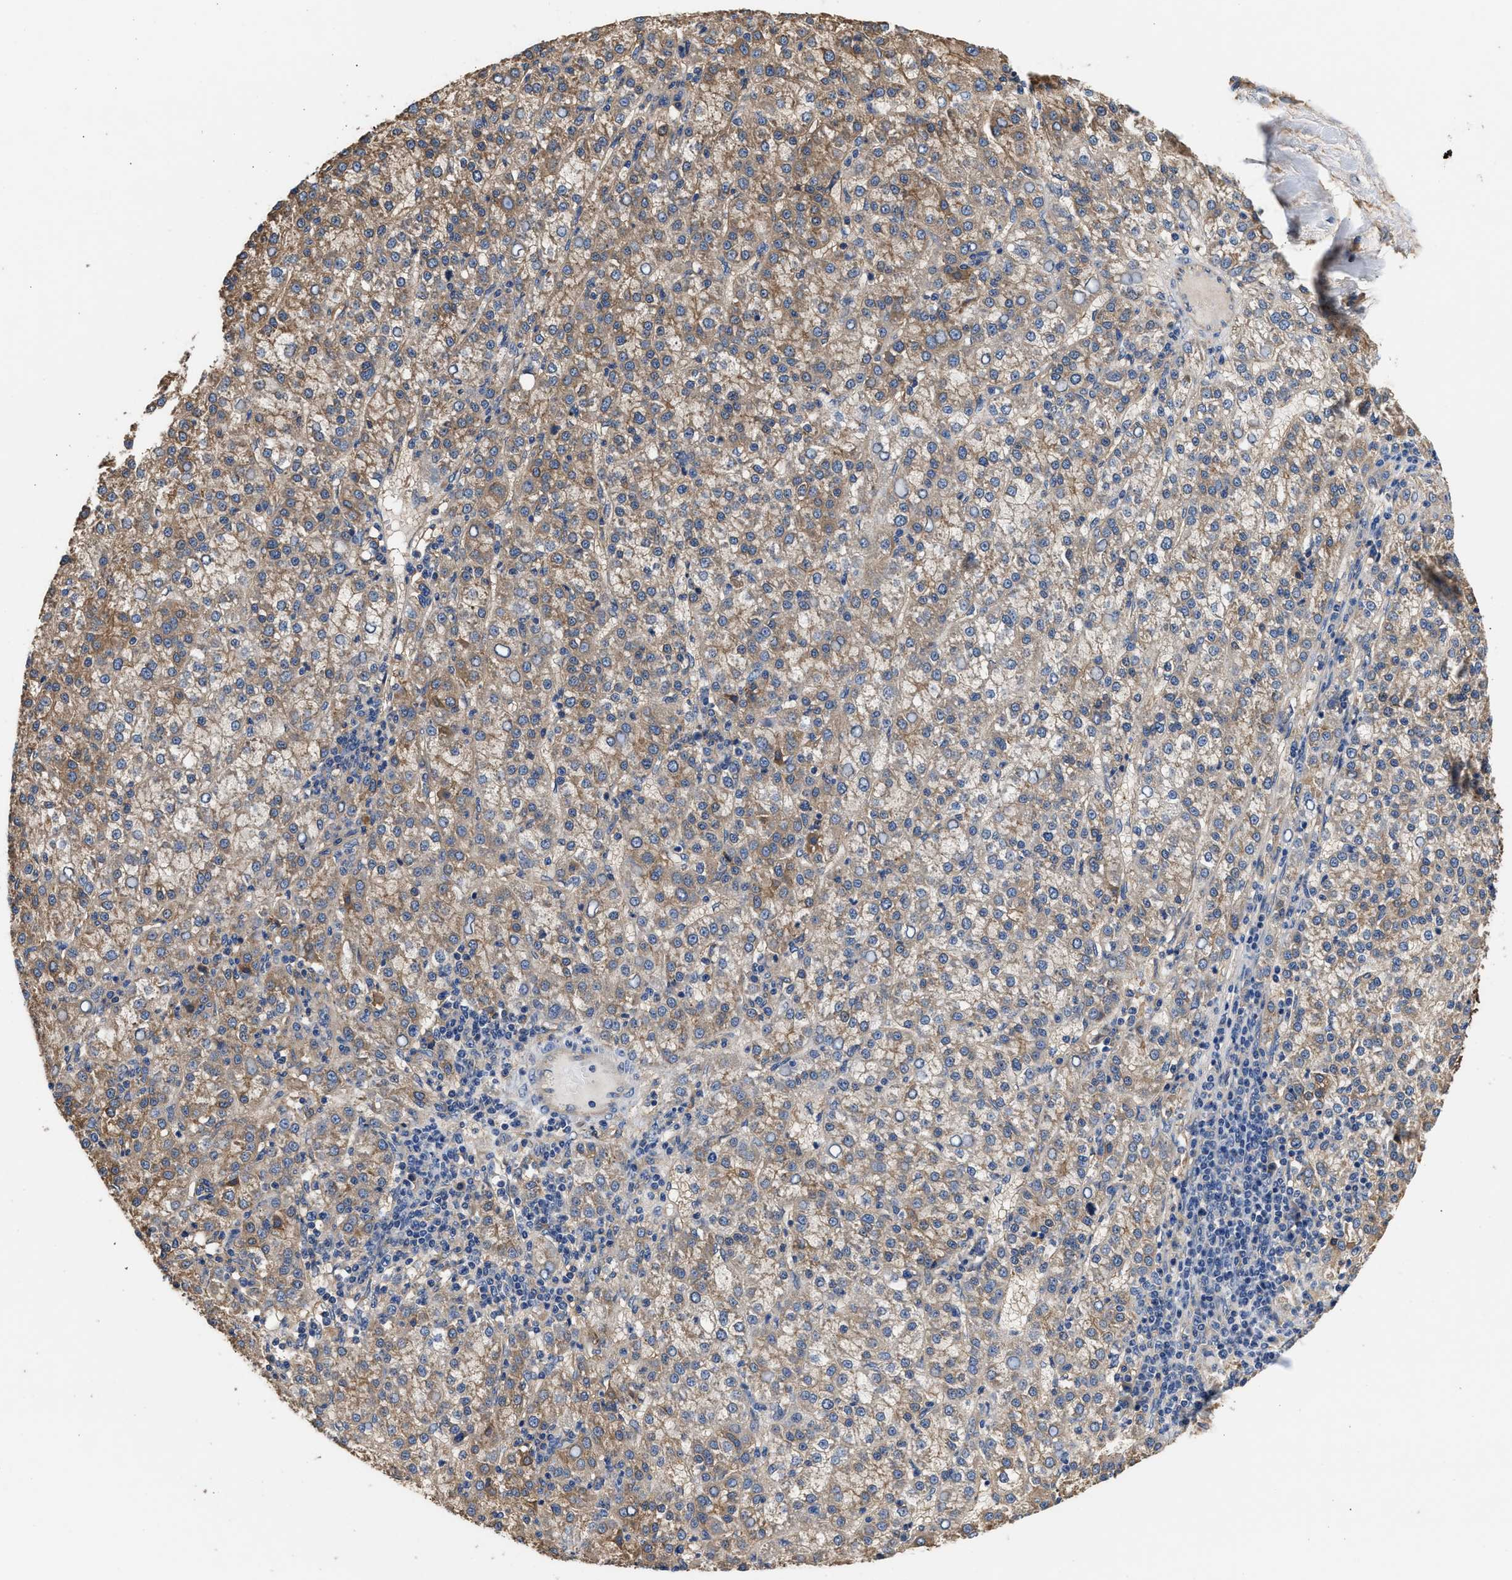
{"staining": {"intensity": "moderate", "quantity": ">75%", "location": "cytoplasmic/membranous"}, "tissue": "liver cancer", "cell_type": "Tumor cells", "image_type": "cancer", "snomed": [{"axis": "morphology", "description": "Carcinoma, Hepatocellular, NOS"}, {"axis": "topography", "description": "Liver"}], "caption": "Immunohistochemistry (DAB (3,3'-diaminobenzidine)) staining of human liver cancer (hepatocellular carcinoma) shows moderate cytoplasmic/membranous protein positivity in approximately >75% of tumor cells.", "gene": "KLB", "patient": {"sex": "female", "age": 58}}